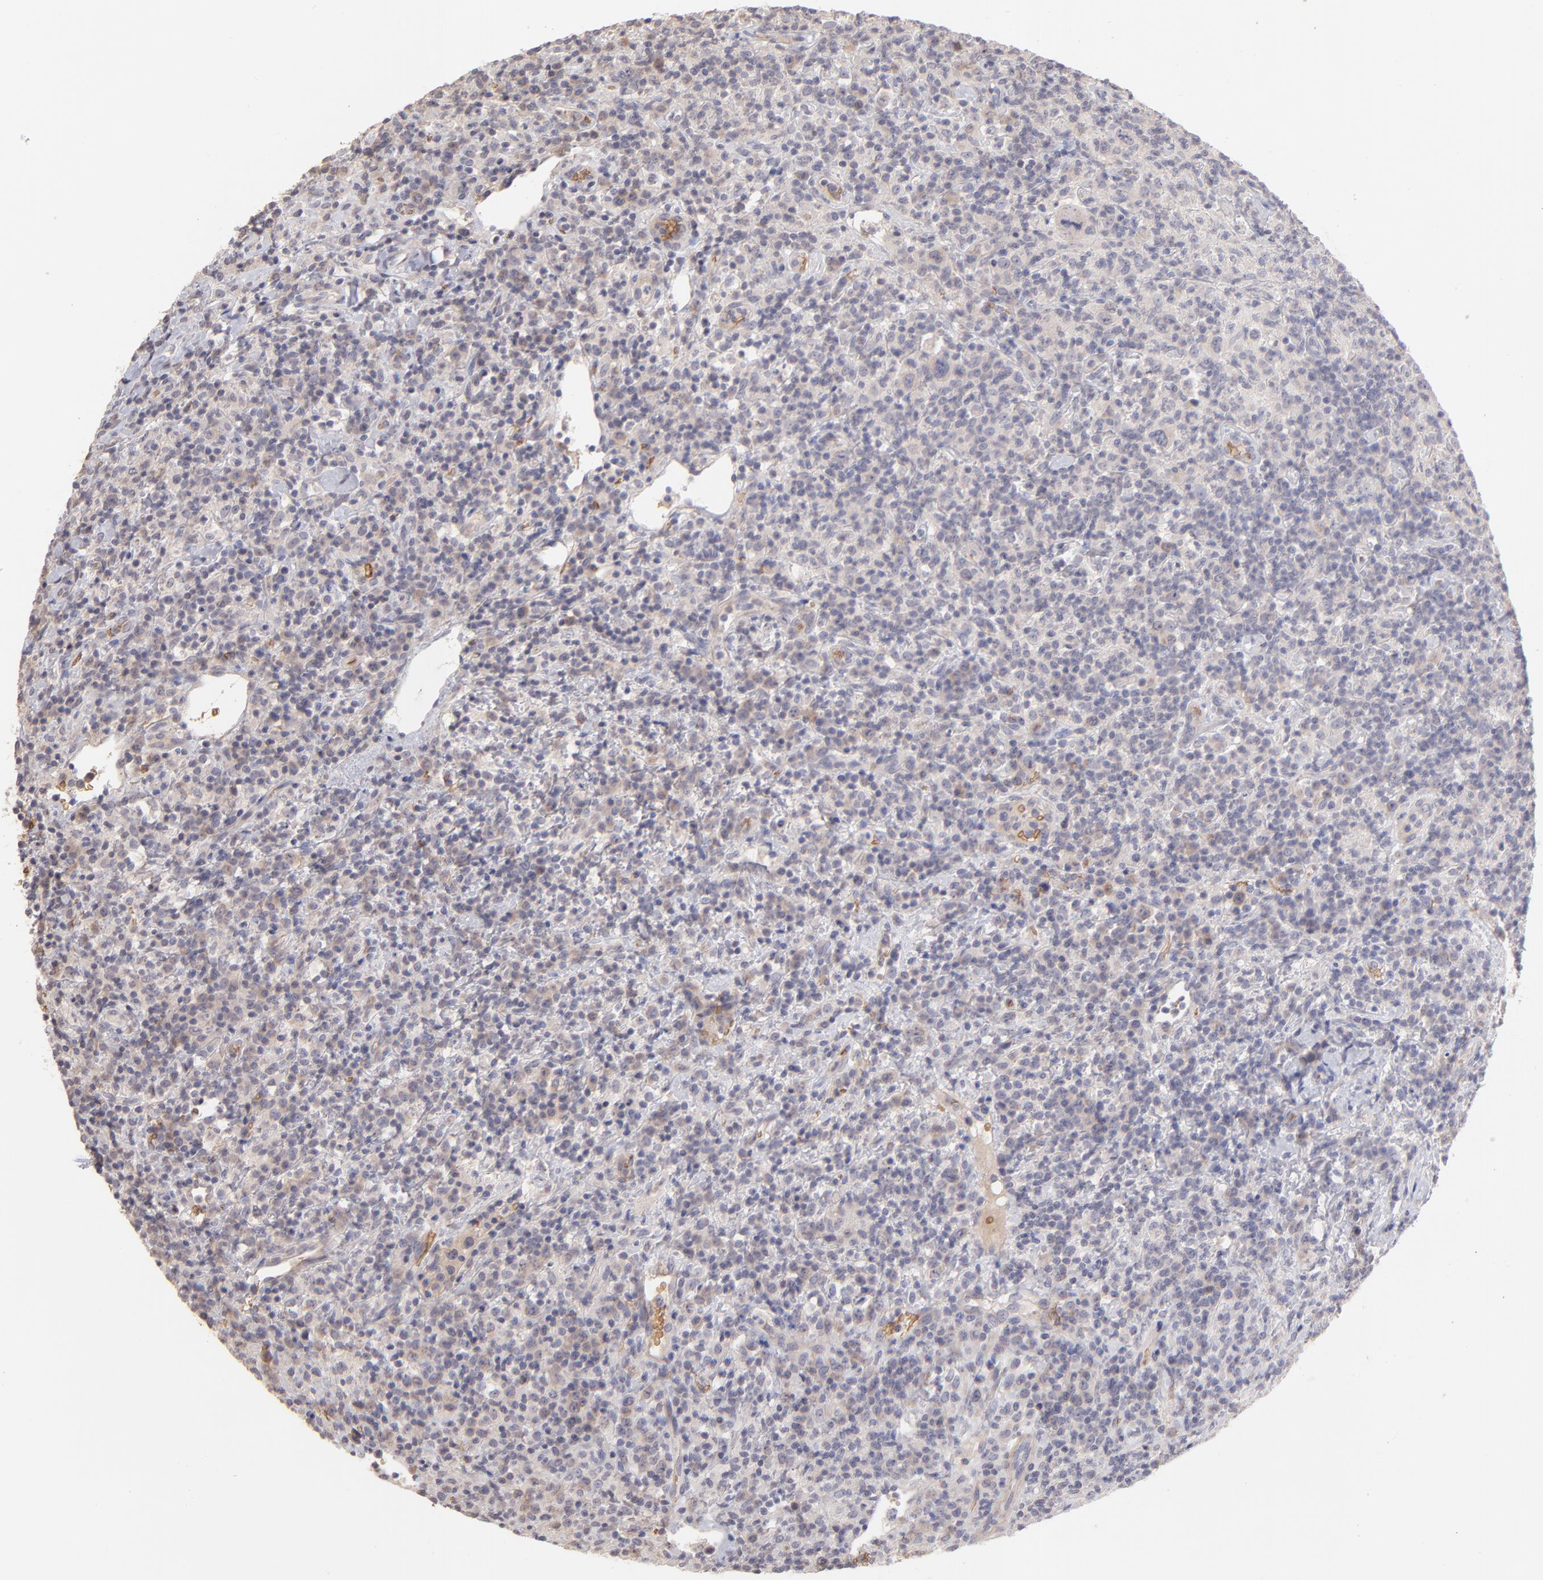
{"staining": {"intensity": "weak", "quantity": ">75%", "location": "cytoplasmic/membranous"}, "tissue": "lymphoma", "cell_type": "Tumor cells", "image_type": "cancer", "snomed": [{"axis": "morphology", "description": "Hodgkin's disease, NOS"}, {"axis": "topography", "description": "Lymph node"}], "caption": "A histopathology image of lymphoma stained for a protein shows weak cytoplasmic/membranous brown staining in tumor cells.", "gene": "F13B", "patient": {"sex": "male", "age": 65}}